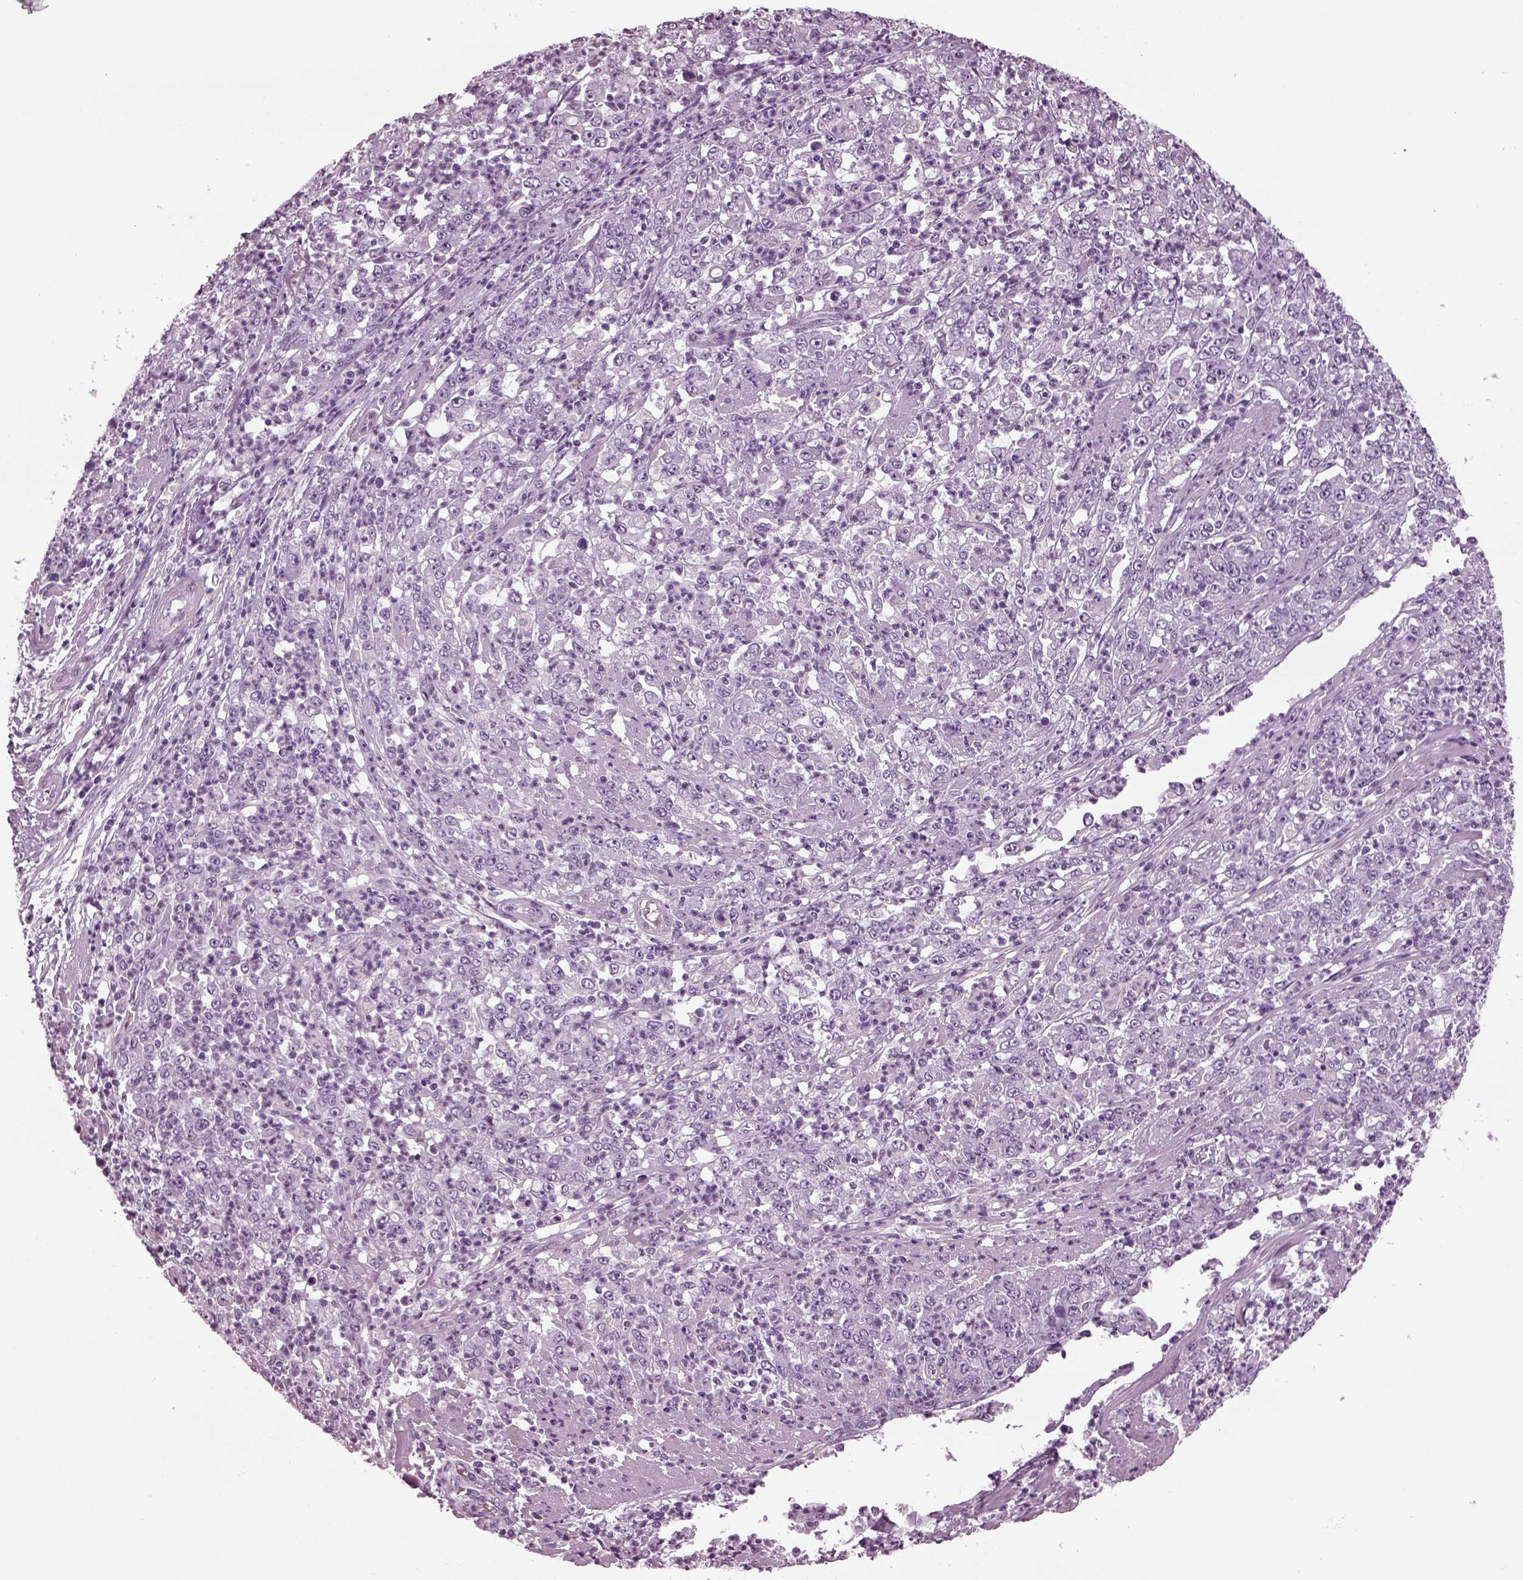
{"staining": {"intensity": "negative", "quantity": "none", "location": "none"}, "tissue": "stomach cancer", "cell_type": "Tumor cells", "image_type": "cancer", "snomed": [{"axis": "morphology", "description": "Adenocarcinoma, NOS"}, {"axis": "topography", "description": "Stomach, lower"}], "caption": "Immunohistochemistry (IHC) image of human stomach adenocarcinoma stained for a protein (brown), which shows no positivity in tumor cells.", "gene": "TPPP2", "patient": {"sex": "female", "age": 71}}